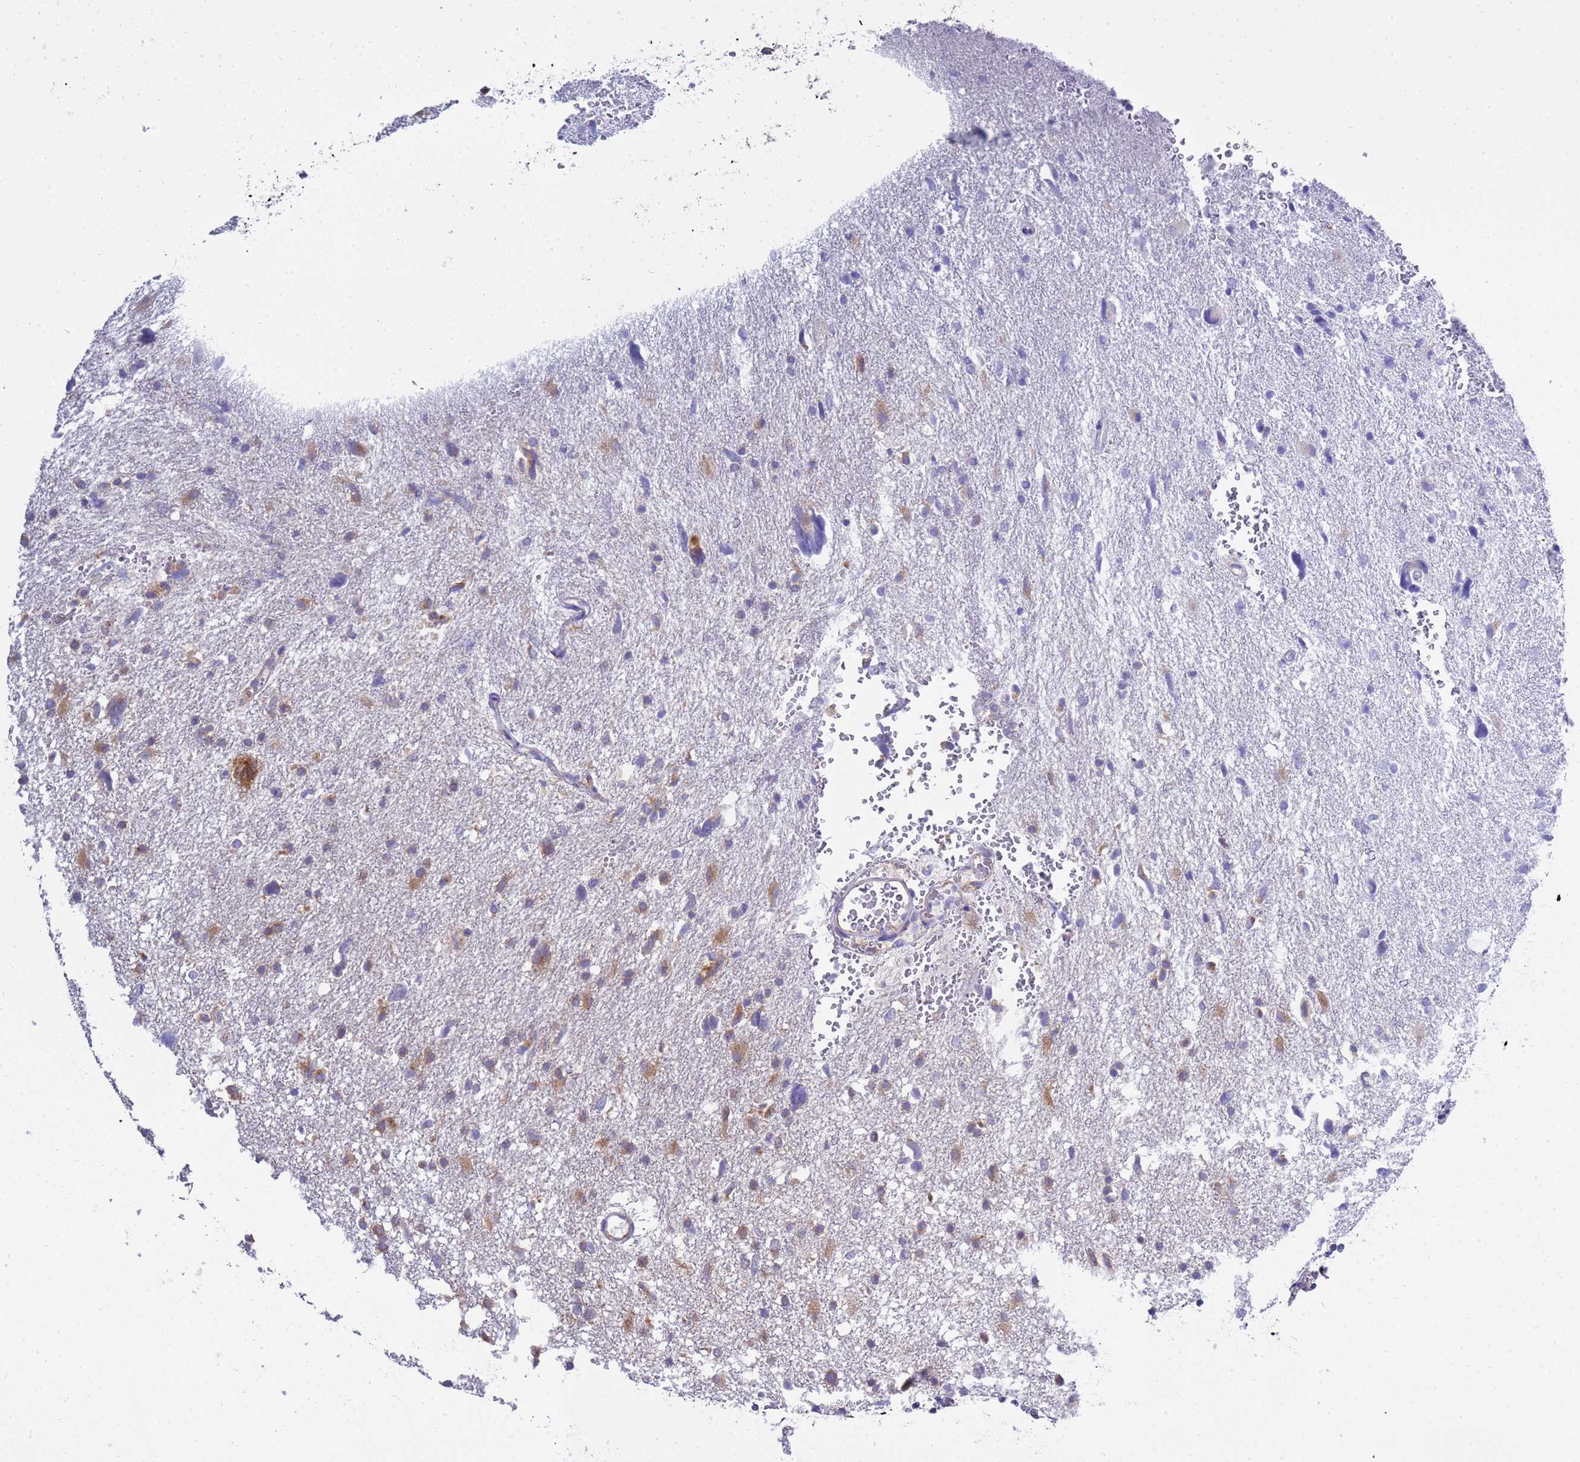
{"staining": {"intensity": "moderate", "quantity": "25%-75%", "location": "cytoplasmic/membranous"}, "tissue": "glioma", "cell_type": "Tumor cells", "image_type": "cancer", "snomed": [{"axis": "morphology", "description": "Glioma, malignant, High grade"}, {"axis": "topography", "description": "Brain"}], "caption": "This image shows glioma stained with IHC to label a protein in brown. The cytoplasmic/membranous of tumor cells show moderate positivity for the protein. Nuclei are counter-stained blue.", "gene": "ANAPC1", "patient": {"sex": "male", "age": 61}}